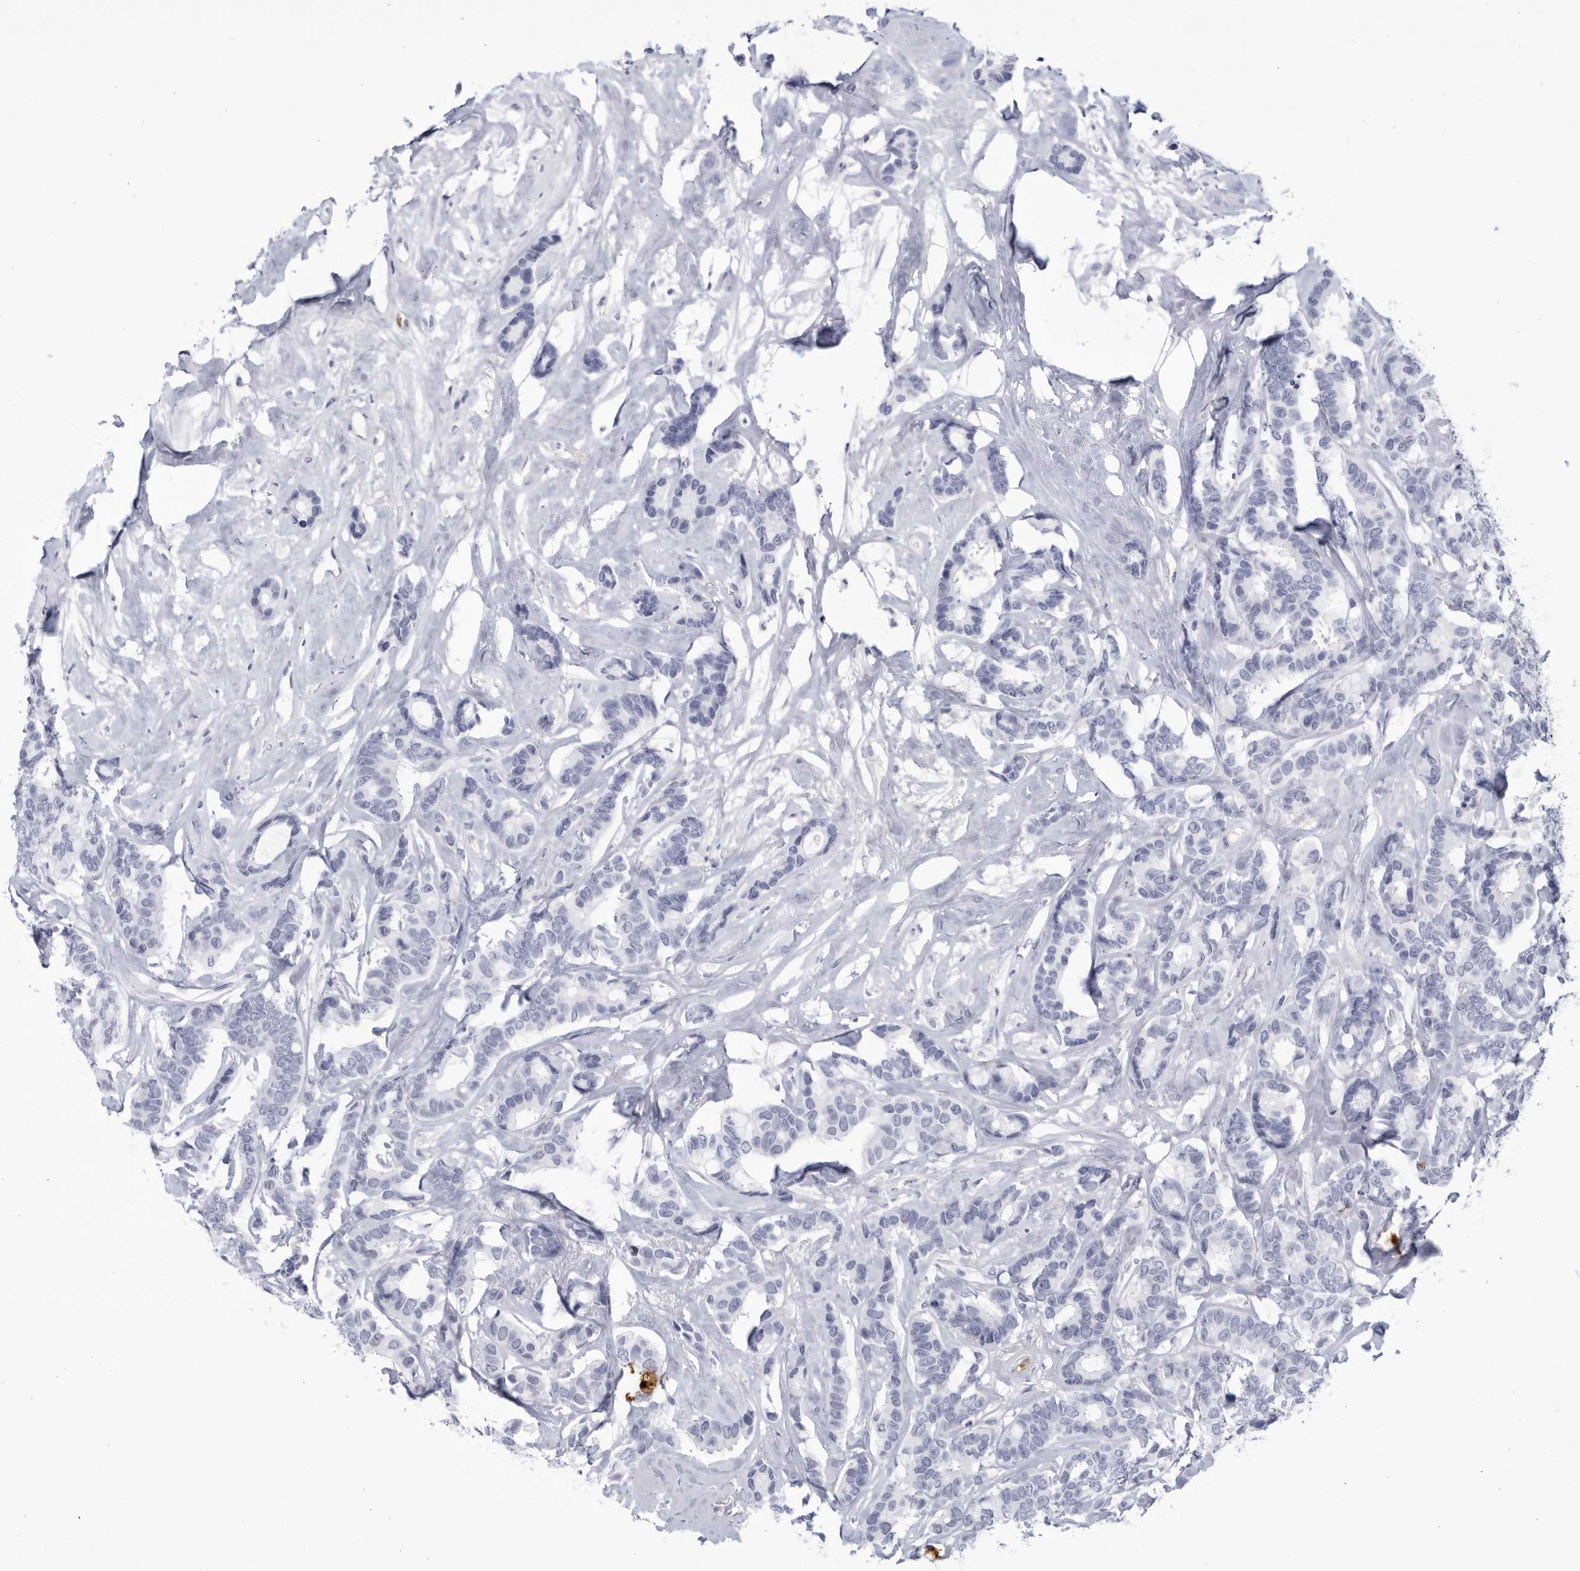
{"staining": {"intensity": "negative", "quantity": "none", "location": "none"}, "tissue": "breast cancer", "cell_type": "Tumor cells", "image_type": "cancer", "snomed": [{"axis": "morphology", "description": "Duct carcinoma"}, {"axis": "topography", "description": "Breast"}], "caption": "Histopathology image shows no protein expression in tumor cells of breast cancer tissue. The staining is performed using DAB (3,3'-diaminobenzidine) brown chromogen with nuclei counter-stained in using hematoxylin.", "gene": "CNBD1", "patient": {"sex": "female", "age": 87}}